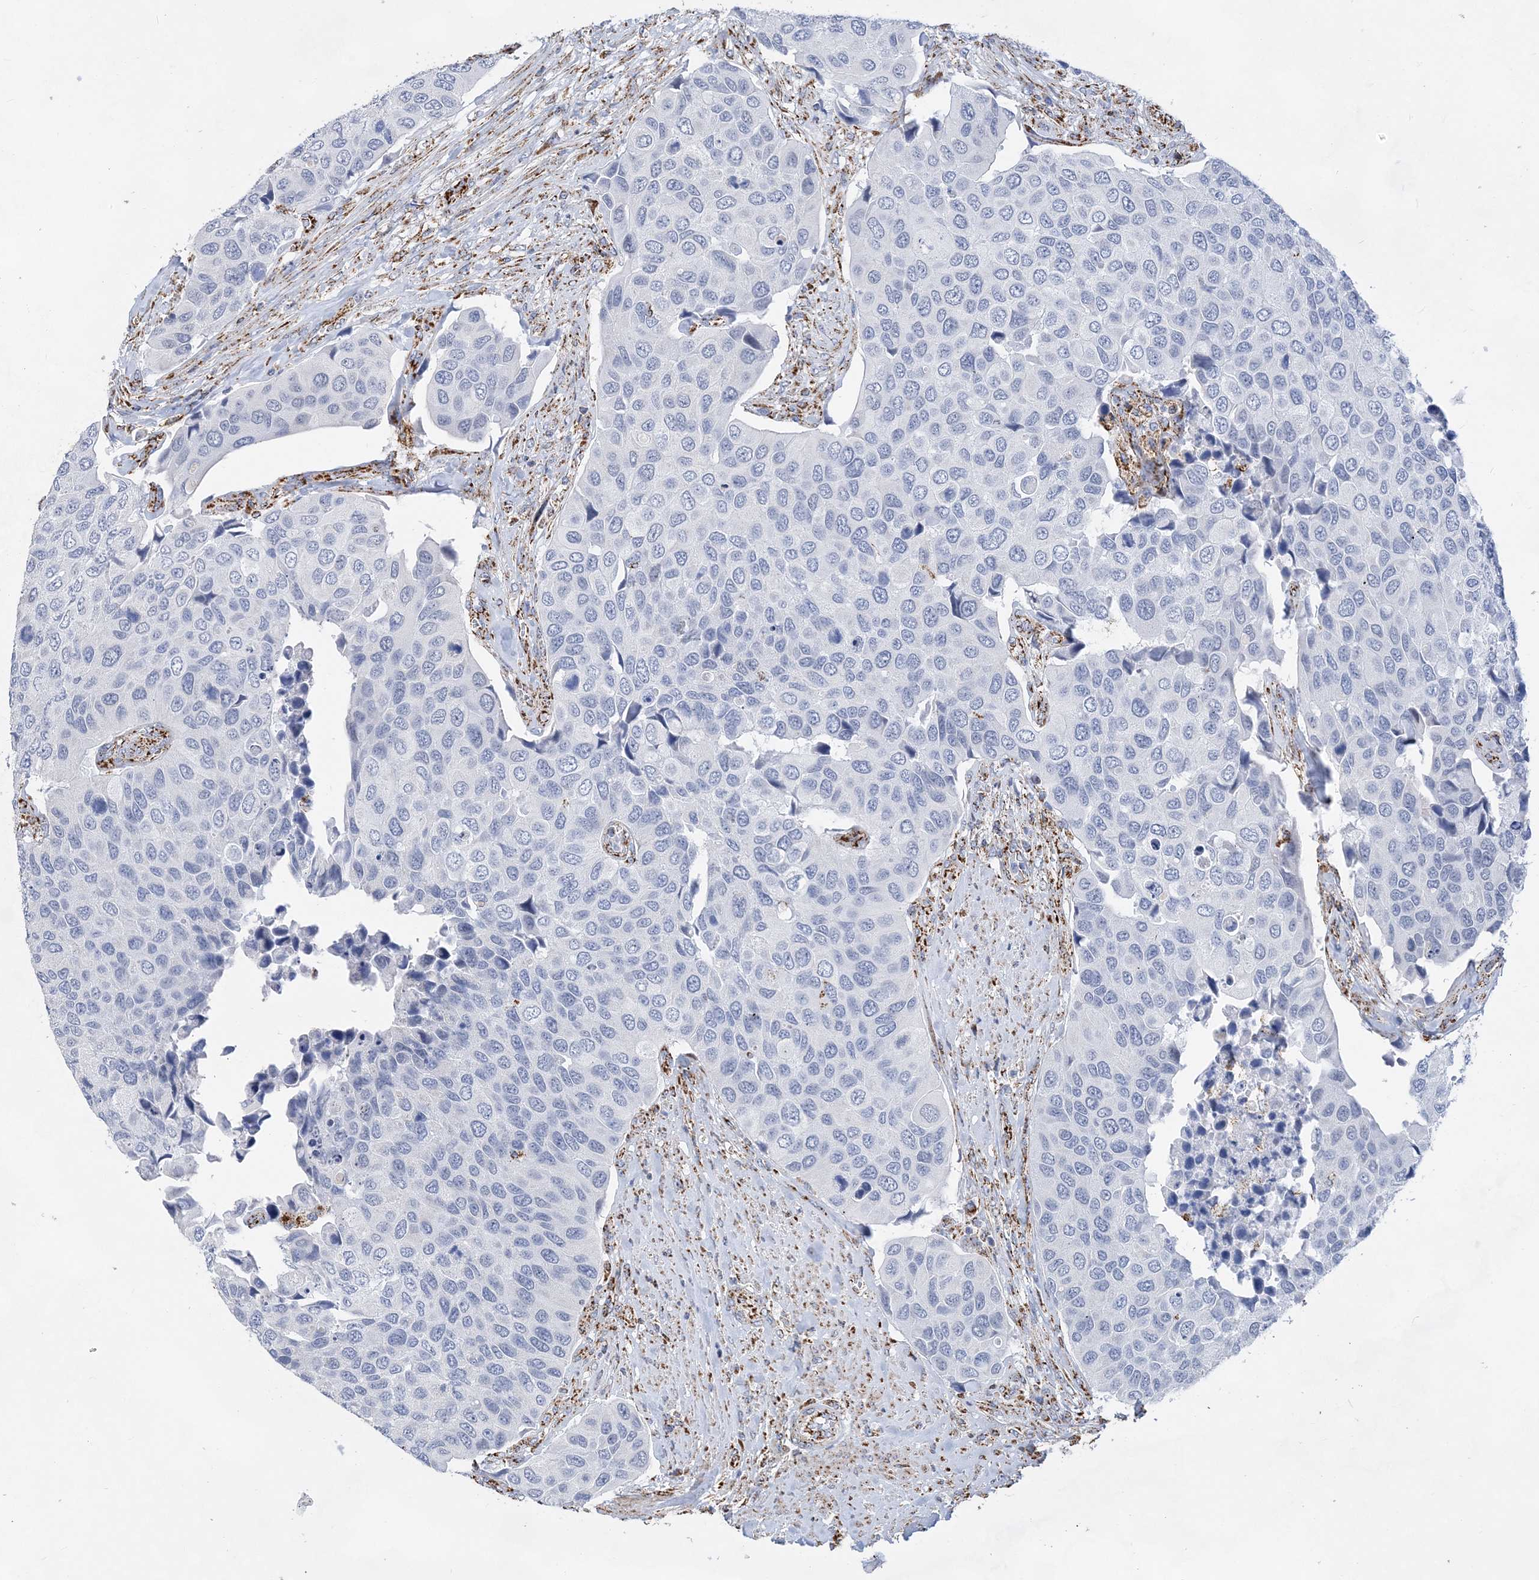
{"staining": {"intensity": "negative", "quantity": "none", "location": "none"}, "tissue": "urothelial cancer", "cell_type": "Tumor cells", "image_type": "cancer", "snomed": [{"axis": "morphology", "description": "Urothelial carcinoma, High grade"}, {"axis": "topography", "description": "Urinary bladder"}], "caption": "Urothelial cancer was stained to show a protein in brown. There is no significant staining in tumor cells.", "gene": "ACOT9", "patient": {"sex": "male", "age": 74}}